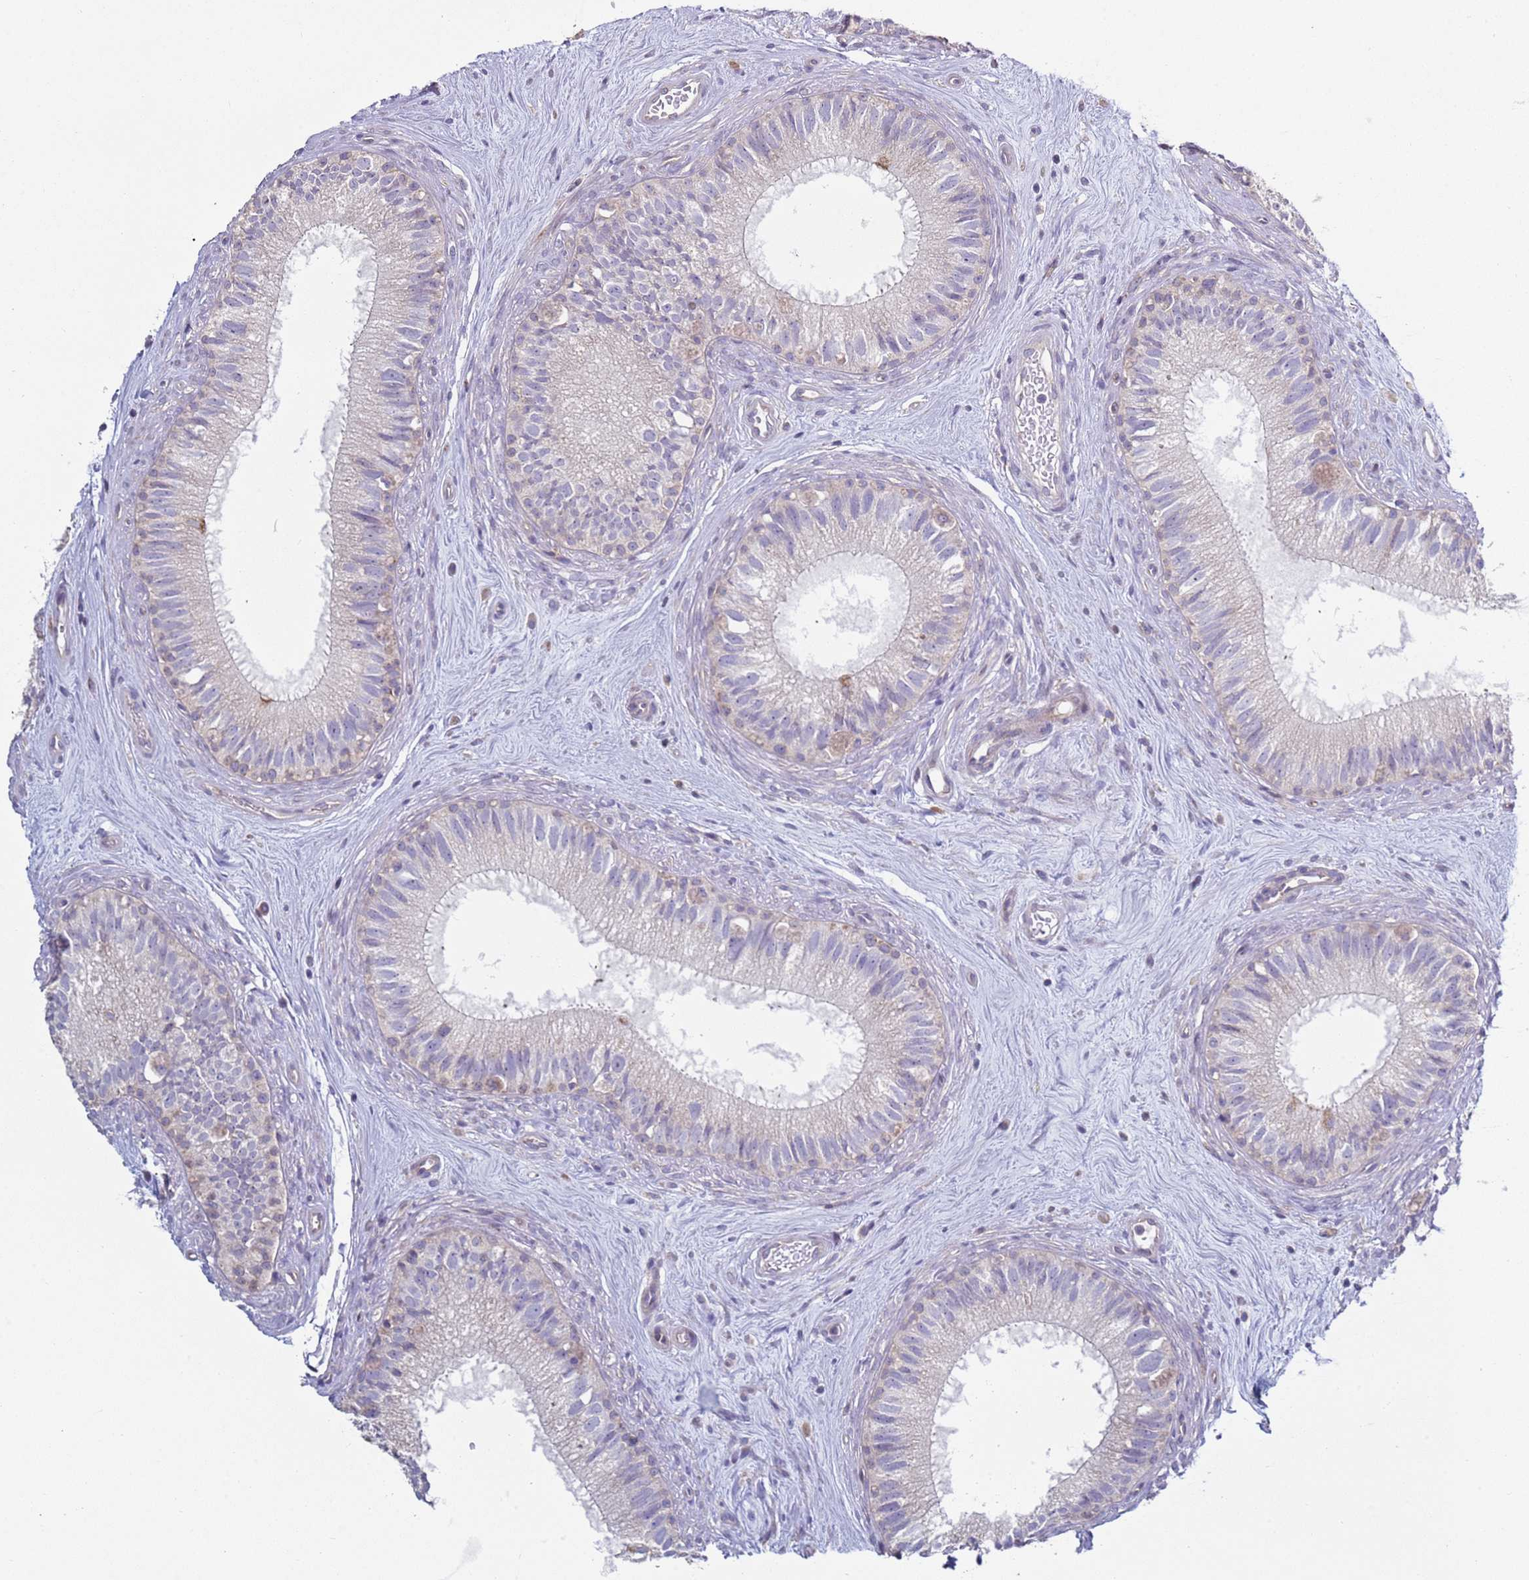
{"staining": {"intensity": "weak", "quantity": "<25%", "location": "cytoplasmic/membranous"}, "tissue": "epididymis", "cell_type": "Glandular cells", "image_type": "normal", "snomed": [{"axis": "morphology", "description": "Normal tissue, NOS"}, {"axis": "topography", "description": "Epididymis"}], "caption": "An immunohistochemistry histopathology image of unremarkable epididymis is shown. There is no staining in glandular cells of epididymis.", "gene": "DIP2B", "patient": {"sex": "male", "age": 71}}